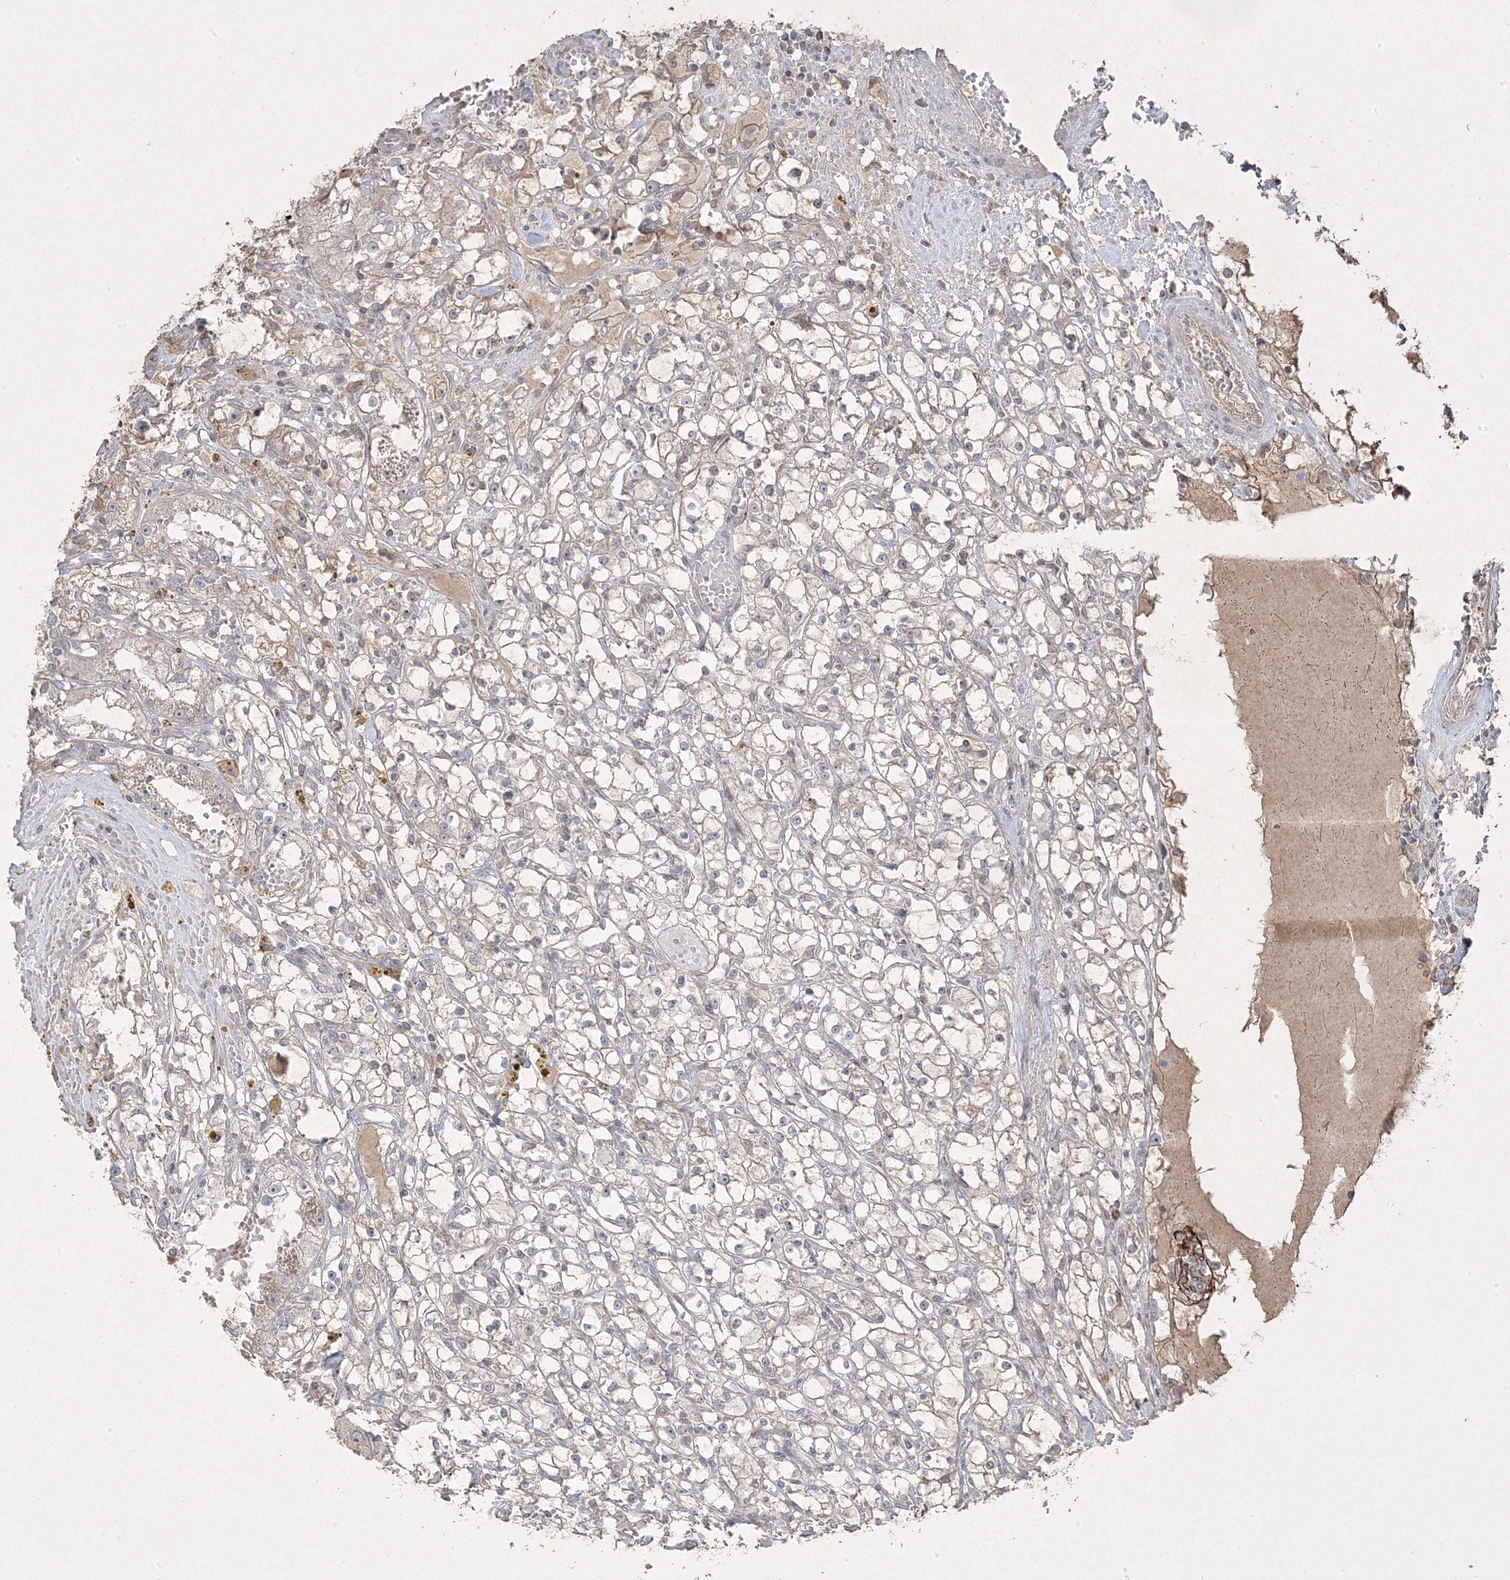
{"staining": {"intensity": "negative", "quantity": "none", "location": "none"}, "tissue": "renal cancer", "cell_type": "Tumor cells", "image_type": "cancer", "snomed": [{"axis": "morphology", "description": "Adenocarcinoma, NOS"}, {"axis": "topography", "description": "Kidney"}], "caption": "There is no significant staining in tumor cells of renal cancer (adenocarcinoma). (DAB (3,3'-diaminobenzidine) IHC, high magnification).", "gene": "RGL4", "patient": {"sex": "male", "age": 56}}